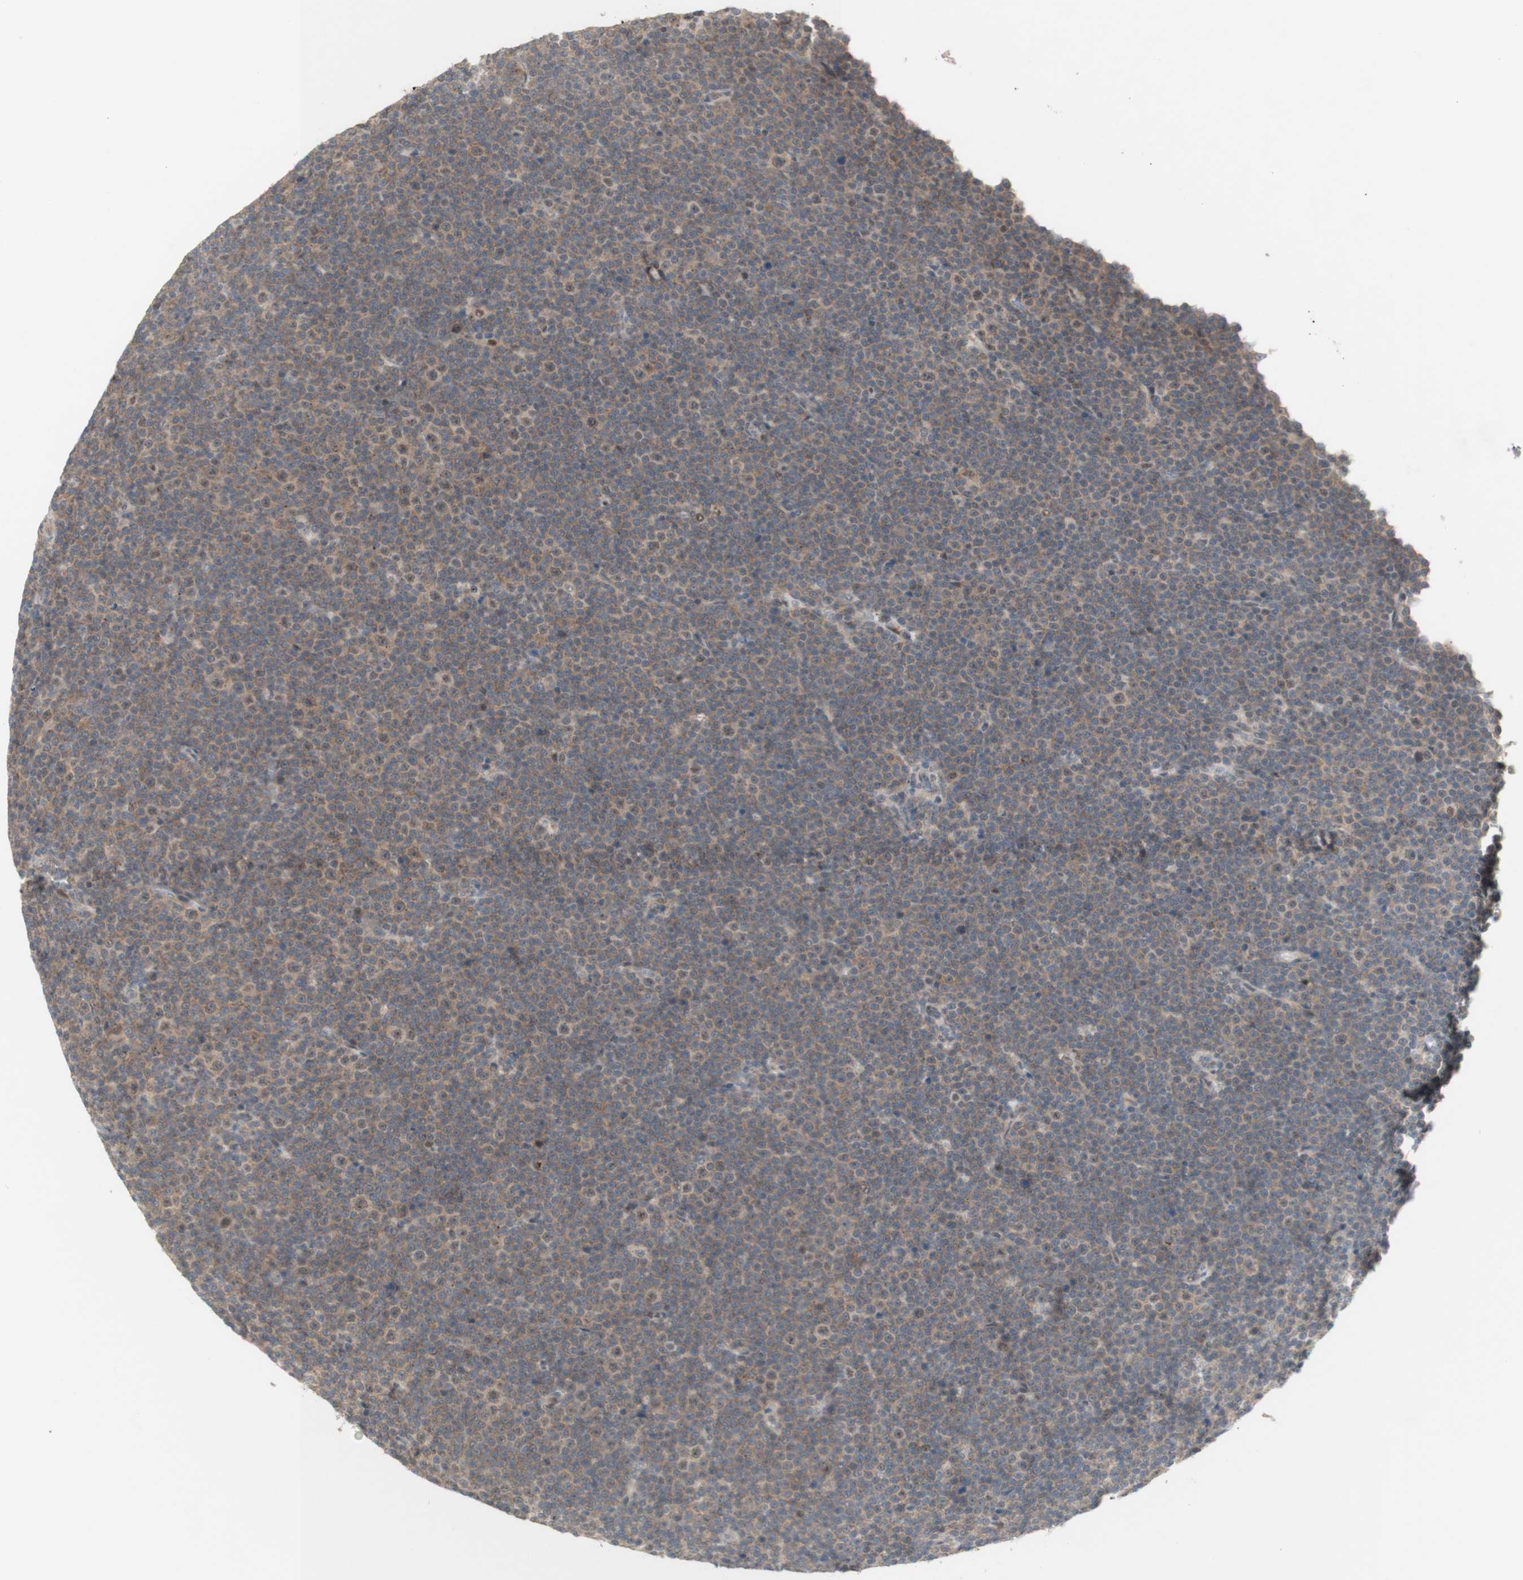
{"staining": {"intensity": "weak", "quantity": "25%-75%", "location": "nuclear"}, "tissue": "lymphoma", "cell_type": "Tumor cells", "image_type": "cancer", "snomed": [{"axis": "morphology", "description": "Malignant lymphoma, non-Hodgkin's type, Low grade"}, {"axis": "topography", "description": "Lymph node"}], "caption": "This is an image of IHC staining of lymphoma, which shows weak expression in the nuclear of tumor cells.", "gene": "CYLD", "patient": {"sex": "female", "age": 67}}